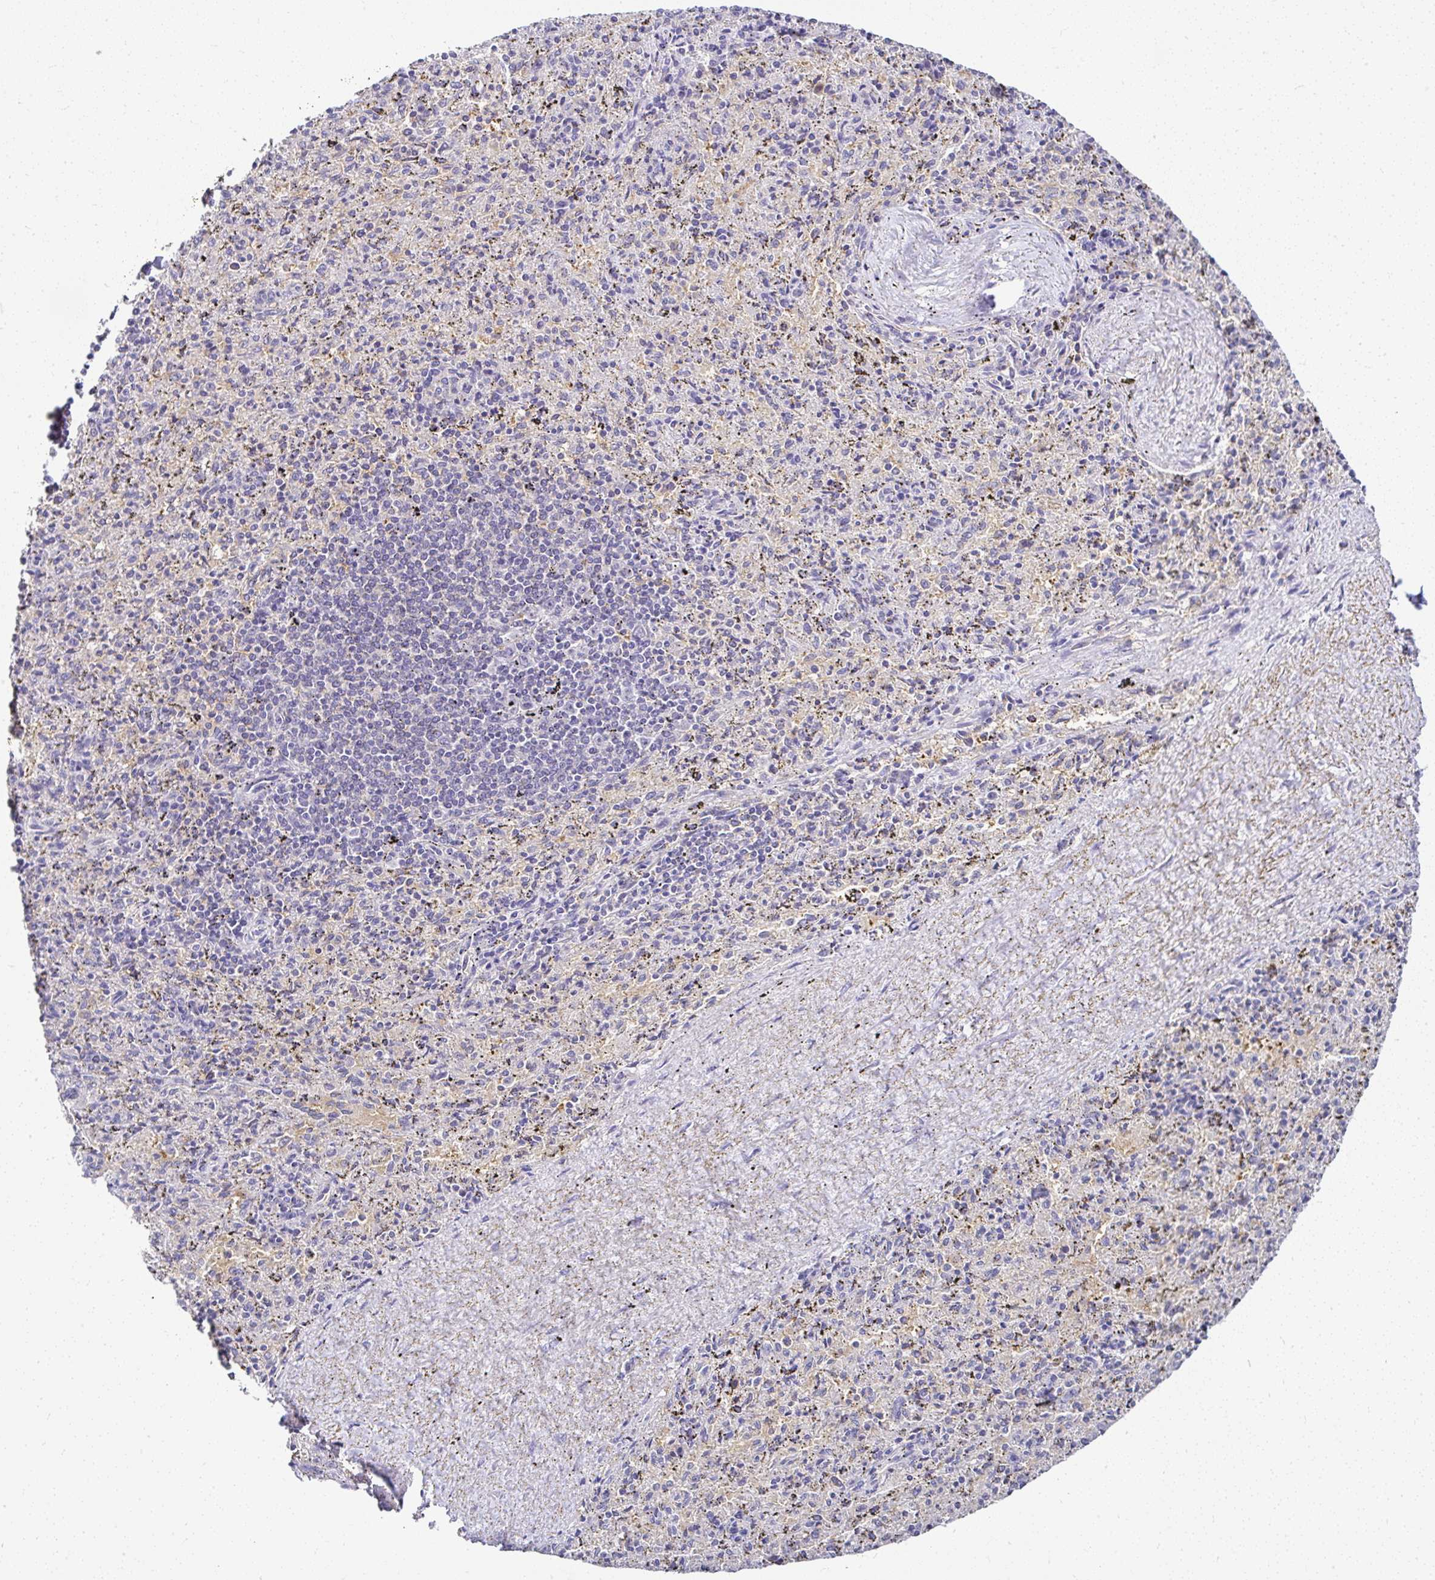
{"staining": {"intensity": "negative", "quantity": "none", "location": "none"}, "tissue": "spleen", "cell_type": "Cells in red pulp", "image_type": "normal", "snomed": [{"axis": "morphology", "description": "Normal tissue, NOS"}, {"axis": "topography", "description": "Spleen"}], "caption": "This is an immunohistochemistry (IHC) photomicrograph of unremarkable spleen. There is no staining in cells in red pulp.", "gene": "DEPDC5", "patient": {"sex": "male", "age": 57}}